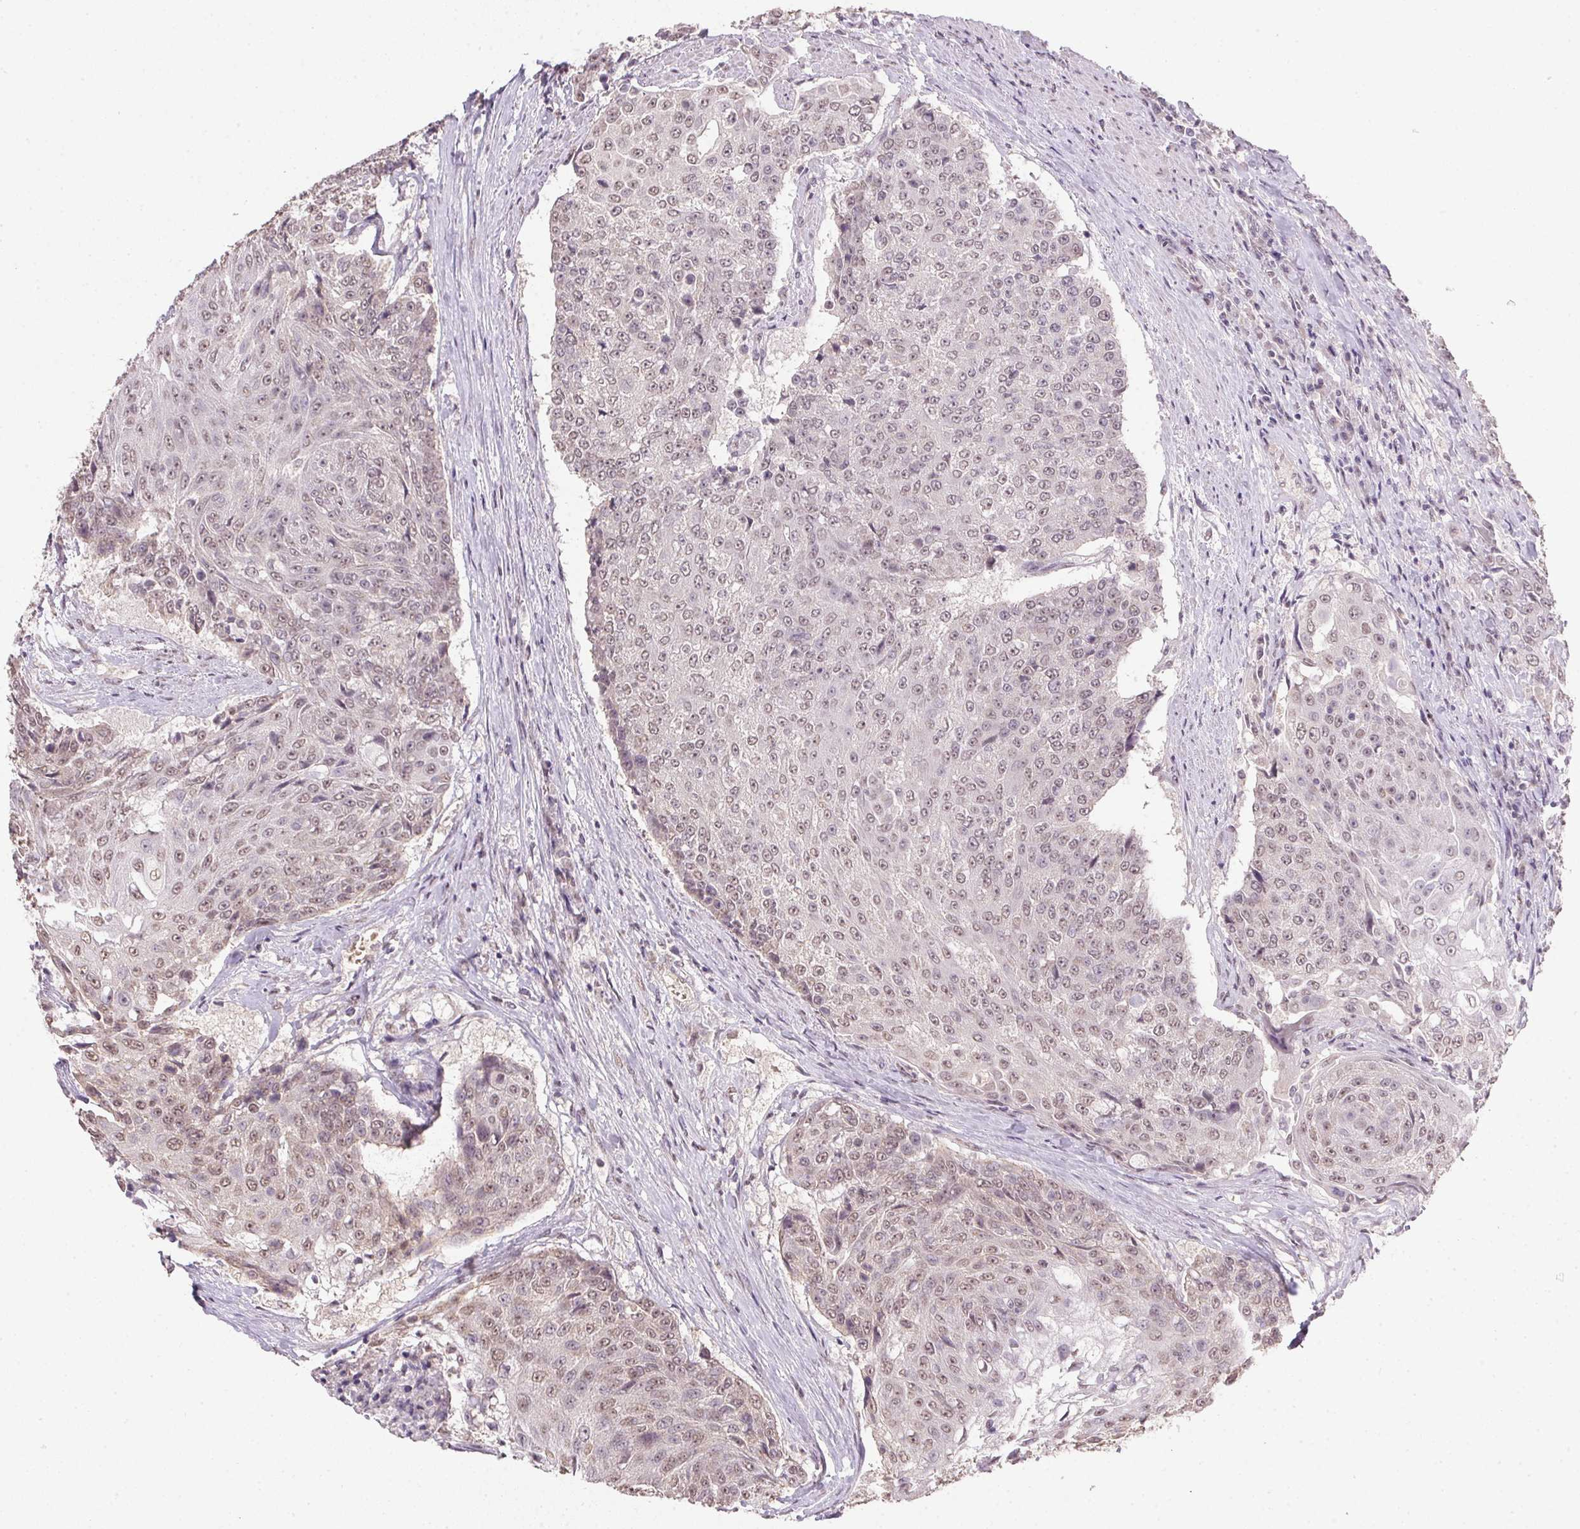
{"staining": {"intensity": "weak", "quantity": "25%-75%", "location": "nuclear"}, "tissue": "urothelial cancer", "cell_type": "Tumor cells", "image_type": "cancer", "snomed": [{"axis": "morphology", "description": "Urothelial carcinoma, High grade"}, {"axis": "topography", "description": "Urinary bladder"}], "caption": "DAB (3,3'-diaminobenzidine) immunohistochemical staining of human urothelial cancer shows weak nuclear protein positivity in about 25%-75% of tumor cells.", "gene": "PPP4R4", "patient": {"sex": "female", "age": 63}}